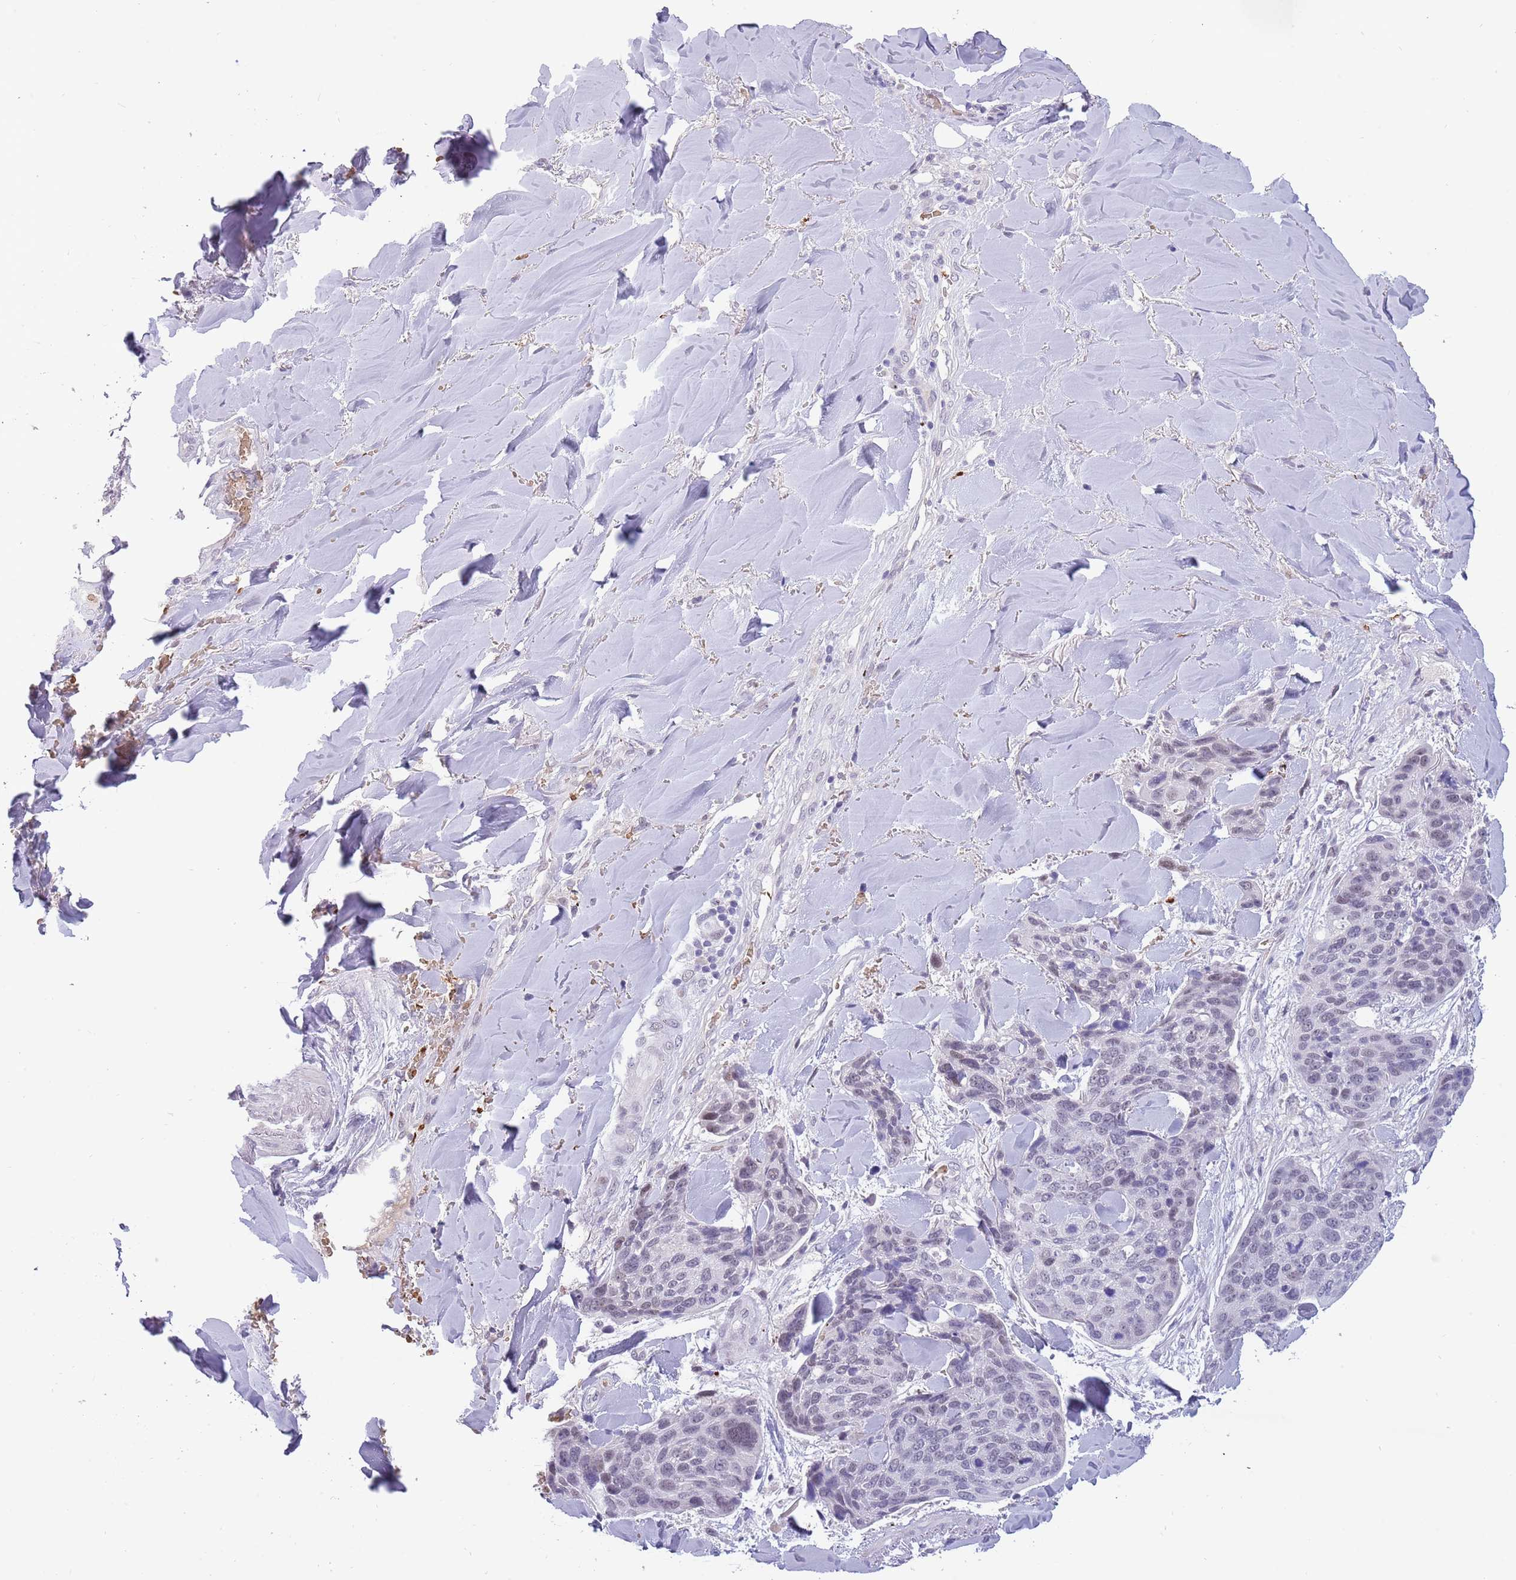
{"staining": {"intensity": "weak", "quantity": "<25%", "location": "nuclear"}, "tissue": "skin cancer", "cell_type": "Tumor cells", "image_type": "cancer", "snomed": [{"axis": "morphology", "description": "Basal cell carcinoma"}, {"axis": "topography", "description": "Skin"}], "caption": "IHC photomicrograph of neoplastic tissue: basal cell carcinoma (skin) stained with DAB displays no significant protein expression in tumor cells.", "gene": "LYPD6B", "patient": {"sex": "female", "age": 74}}